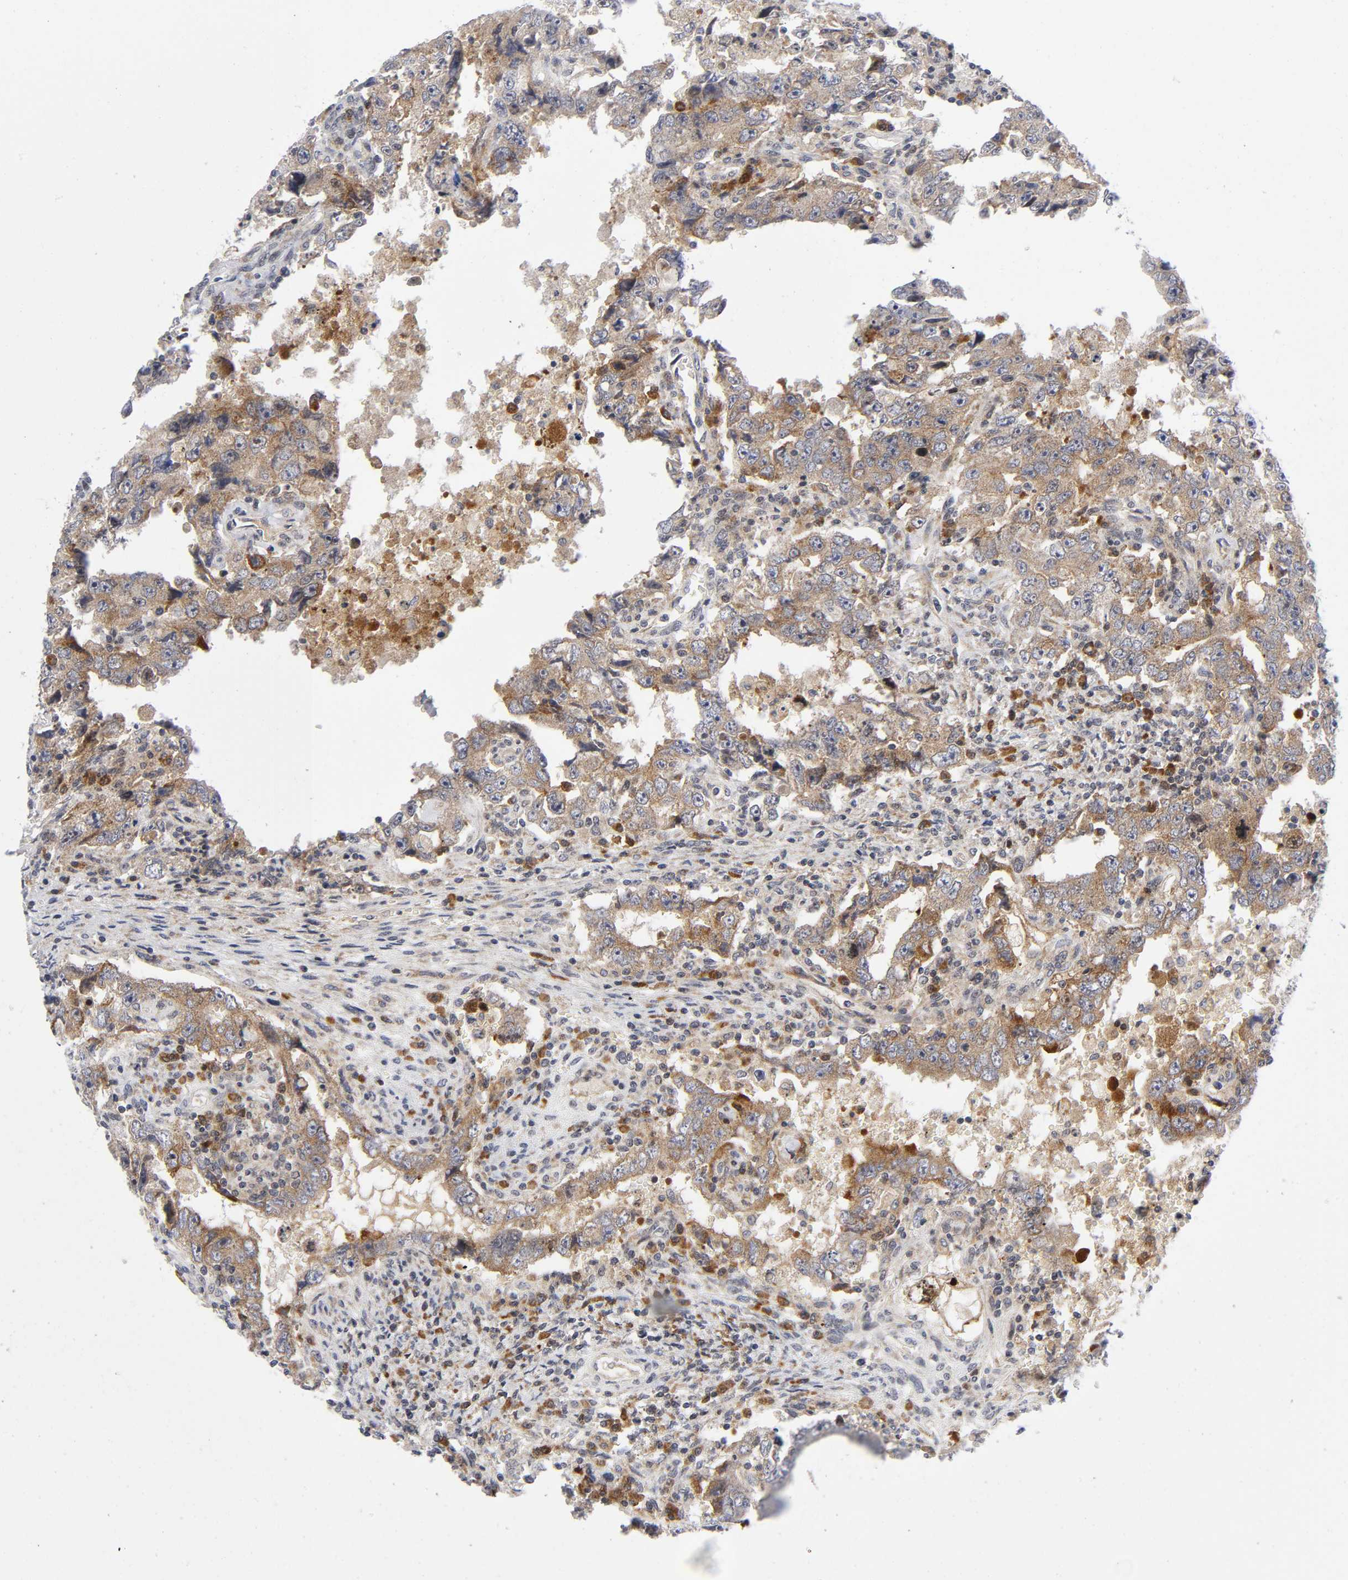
{"staining": {"intensity": "moderate", "quantity": ">75%", "location": "cytoplasmic/membranous"}, "tissue": "testis cancer", "cell_type": "Tumor cells", "image_type": "cancer", "snomed": [{"axis": "morphology", "description": "Carcinoma, Embryonal, NOS"}, {"axis": "topography", "description": "Testis"}], "caption": "Moderate cytoplasmic/membranous protein expression is seen in about >75% of tumor cells in testis embryonal carcinoma.", "gene": "EIF5", "patient": {"sex": "male", "age": 26}}